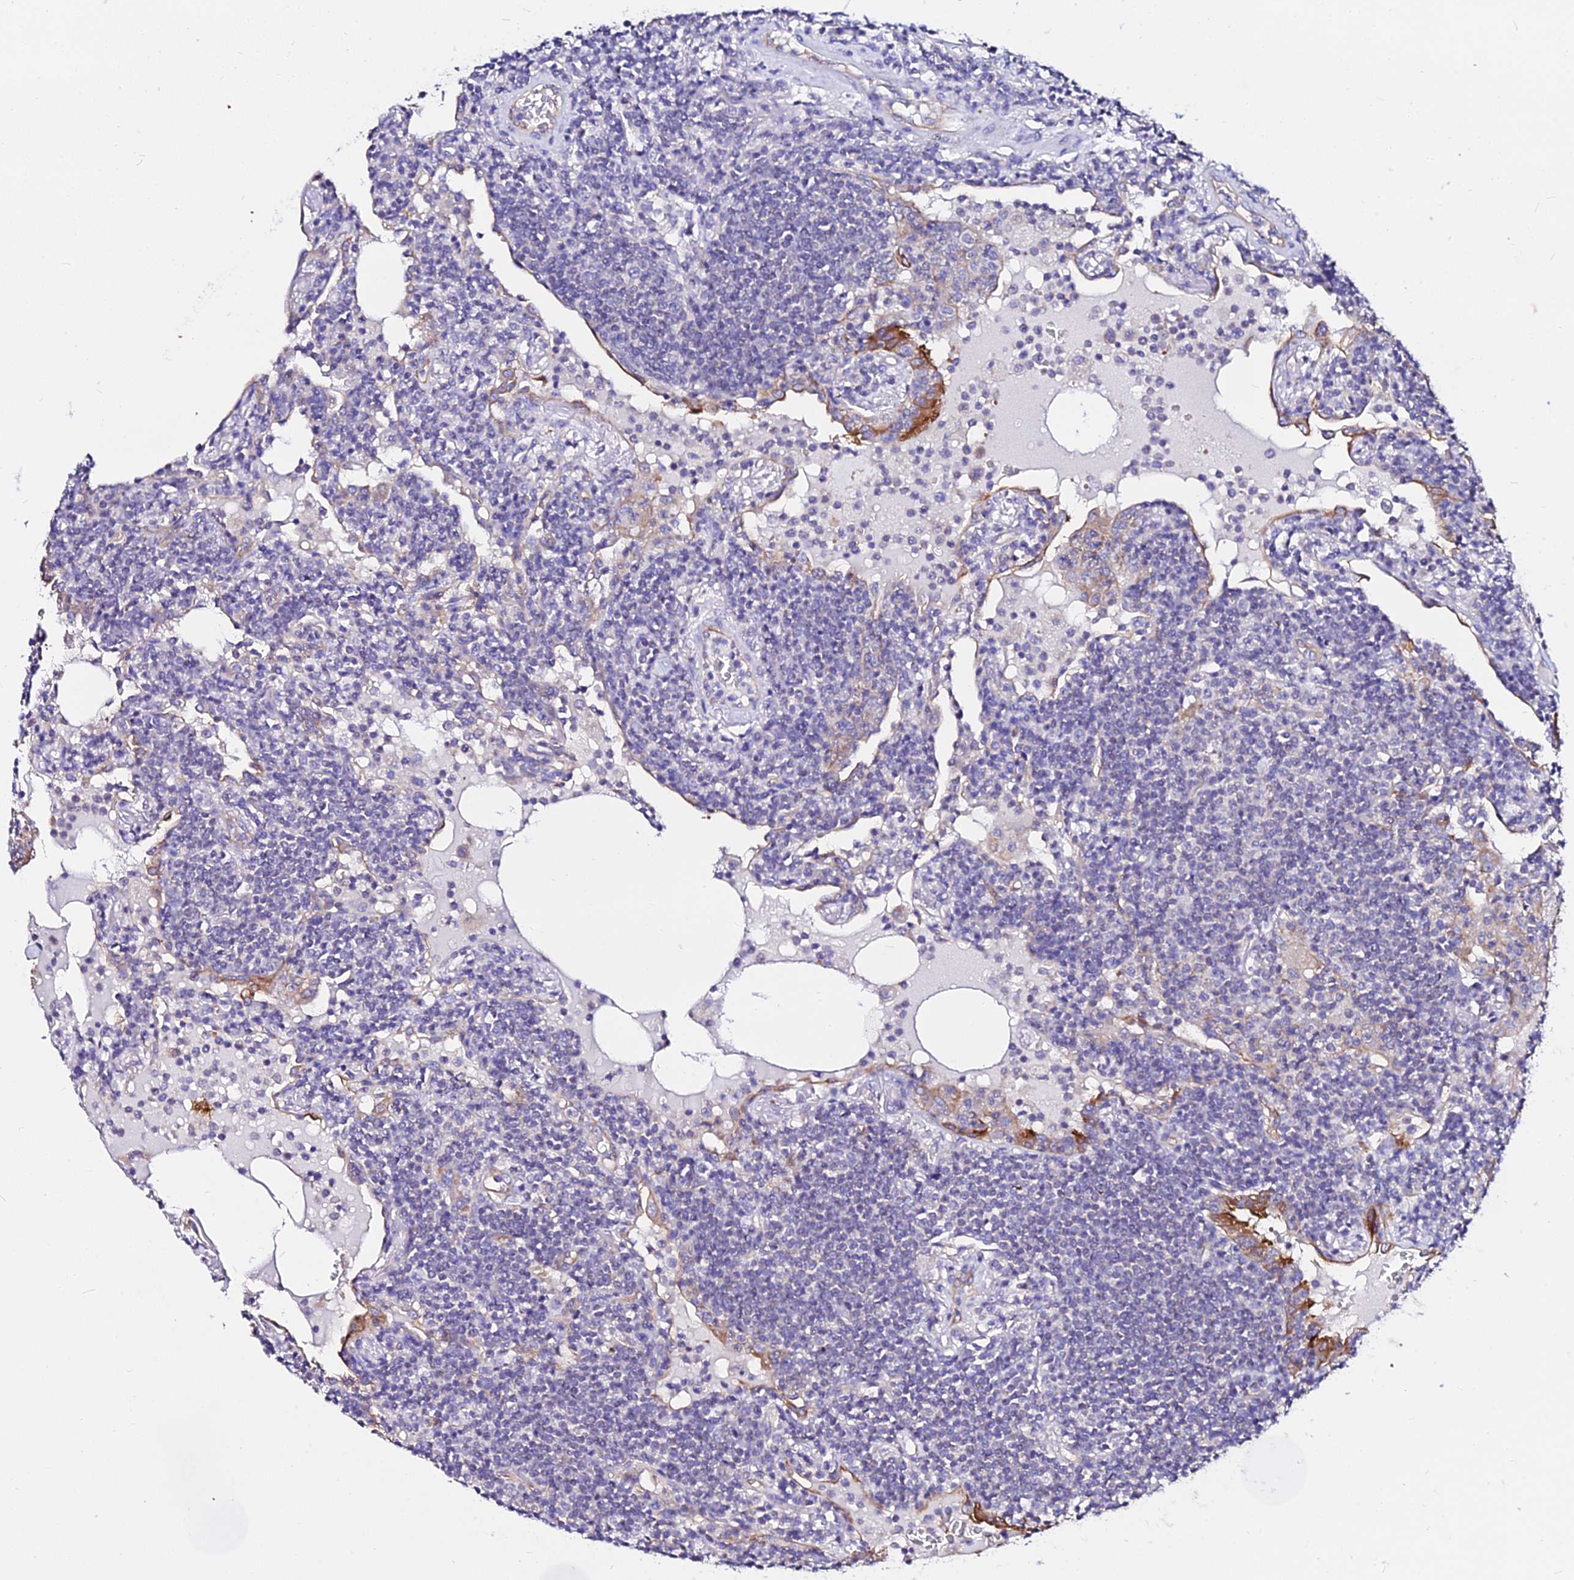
{"staining": {"intensity": "negative", "quantity": "none", "location": "none"}, "tissue": "lymphoma", "cell_type": "Tumor cells", "image_type": "cancer", "snomed": [{"axis": "morphology", "description": "Malignant lymphoma, non-Hodgkin's type, Low grade"}, {"axis": "topography", "description": "Lung"}], "caption": "Photomicrograph shows no protein expression in tumor cells of malignant lymphoma, non-Hodgkin's type (low-grade) tissue. Nuclei are stained in blue.", "gene": "DAW1", "patient": {"sex": "female", "age": 71}}